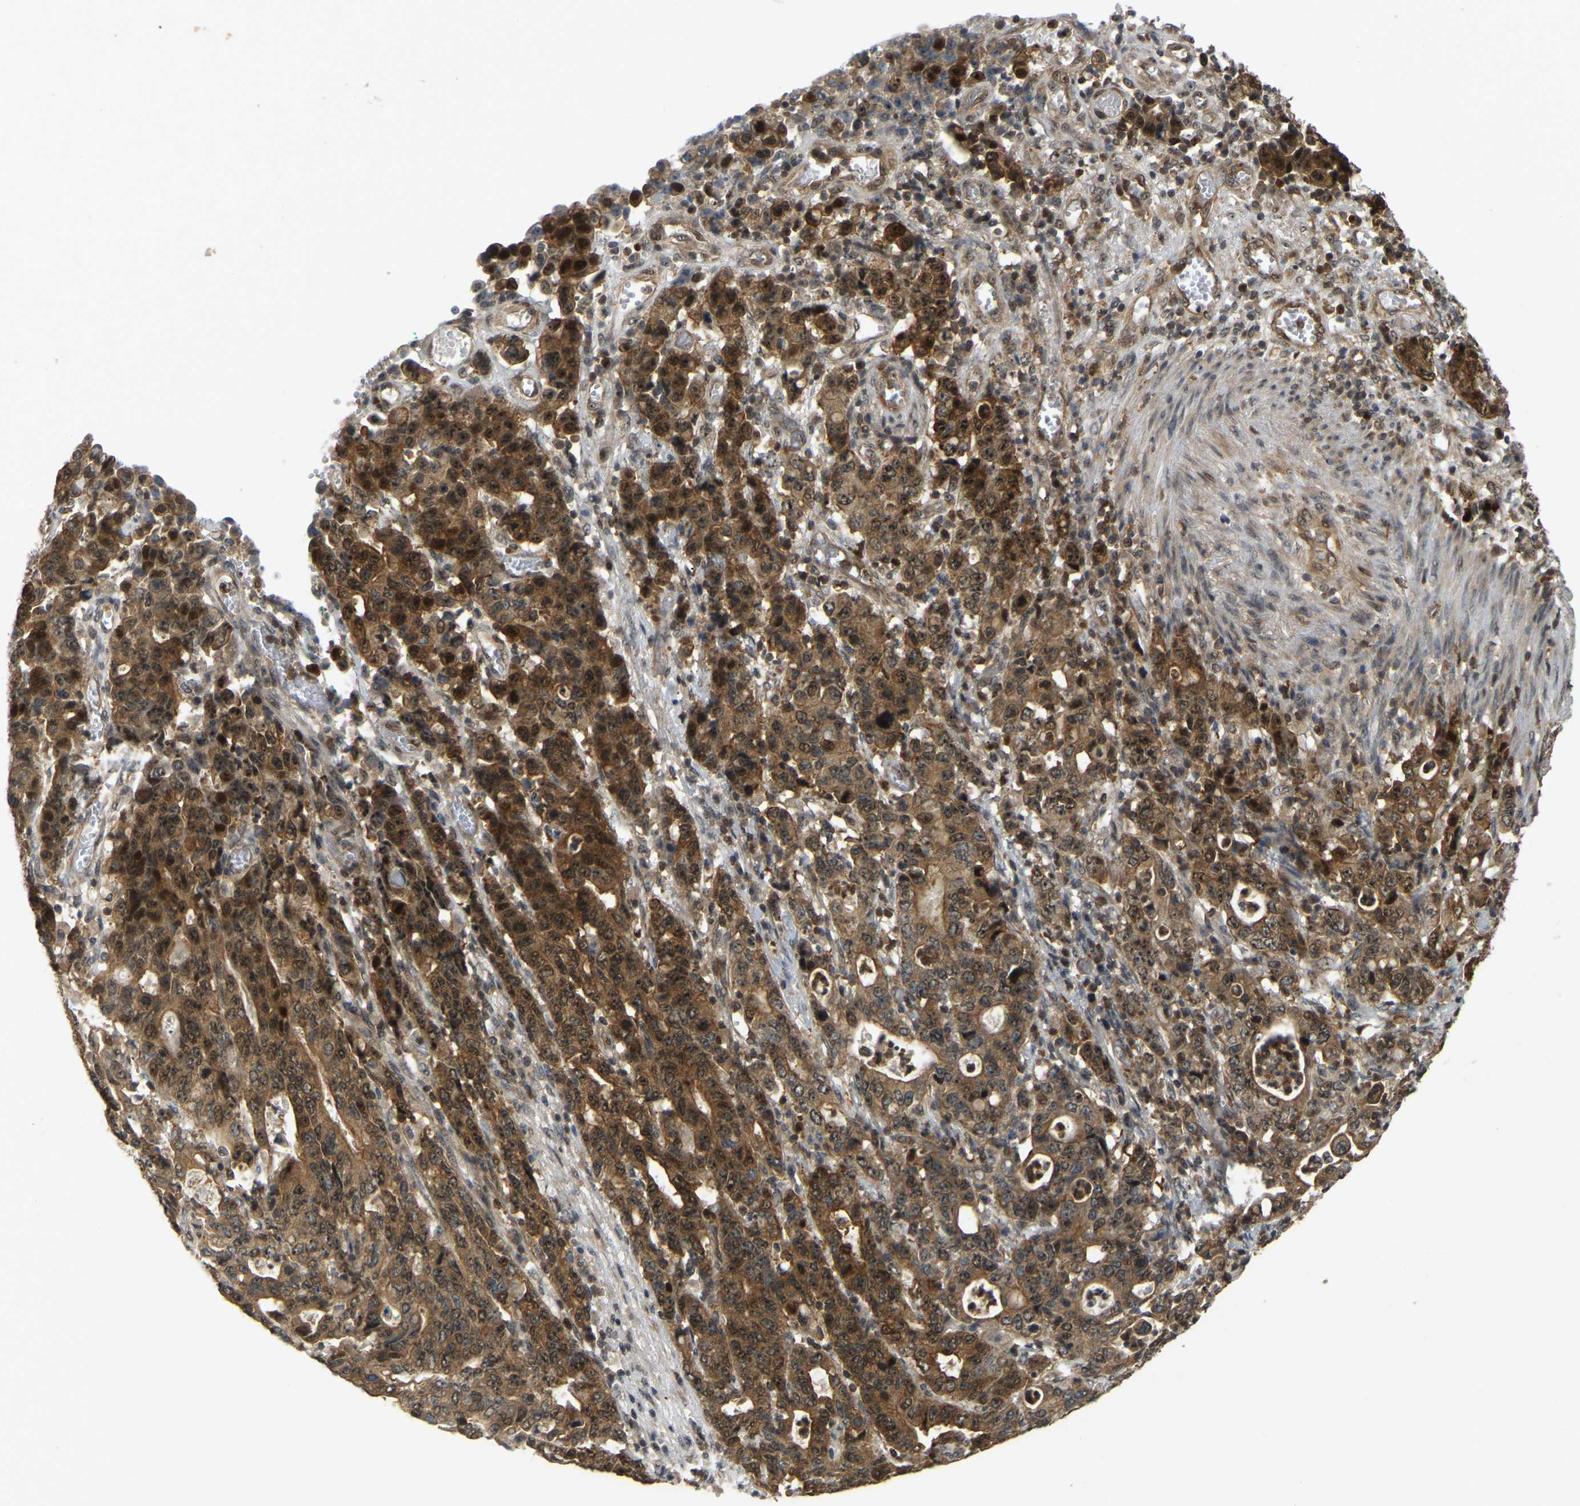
{"staining": {"intensity": "strong", "quantity": ">75%", "location": "cytoplasmic/membranous,nuclear"}, "tissue": "stomach cancer", "cell_type": "Tumor cells", "image_type": "cancer", "snomed": [{"axis": "morphology", "description": "Adenocarcinoma, NOS"}, {"axis": "topography", "description": "Stomach, upper"}], "caption": "Immunohistochemical staining of stomach cancer (adenocarcinoma) shows high levels of strong cytoplasmic/membranous and nuclear positivity in approximately >75% of tumor cells. The staining is performed using DAB (3,3'-diaminobenzidine) brown chromogen to label protein expression. The nuclei are counter-stained blue using hematoxylin.", "gene": "BRF2", "patient": {"sex": "male", "age": 69}}